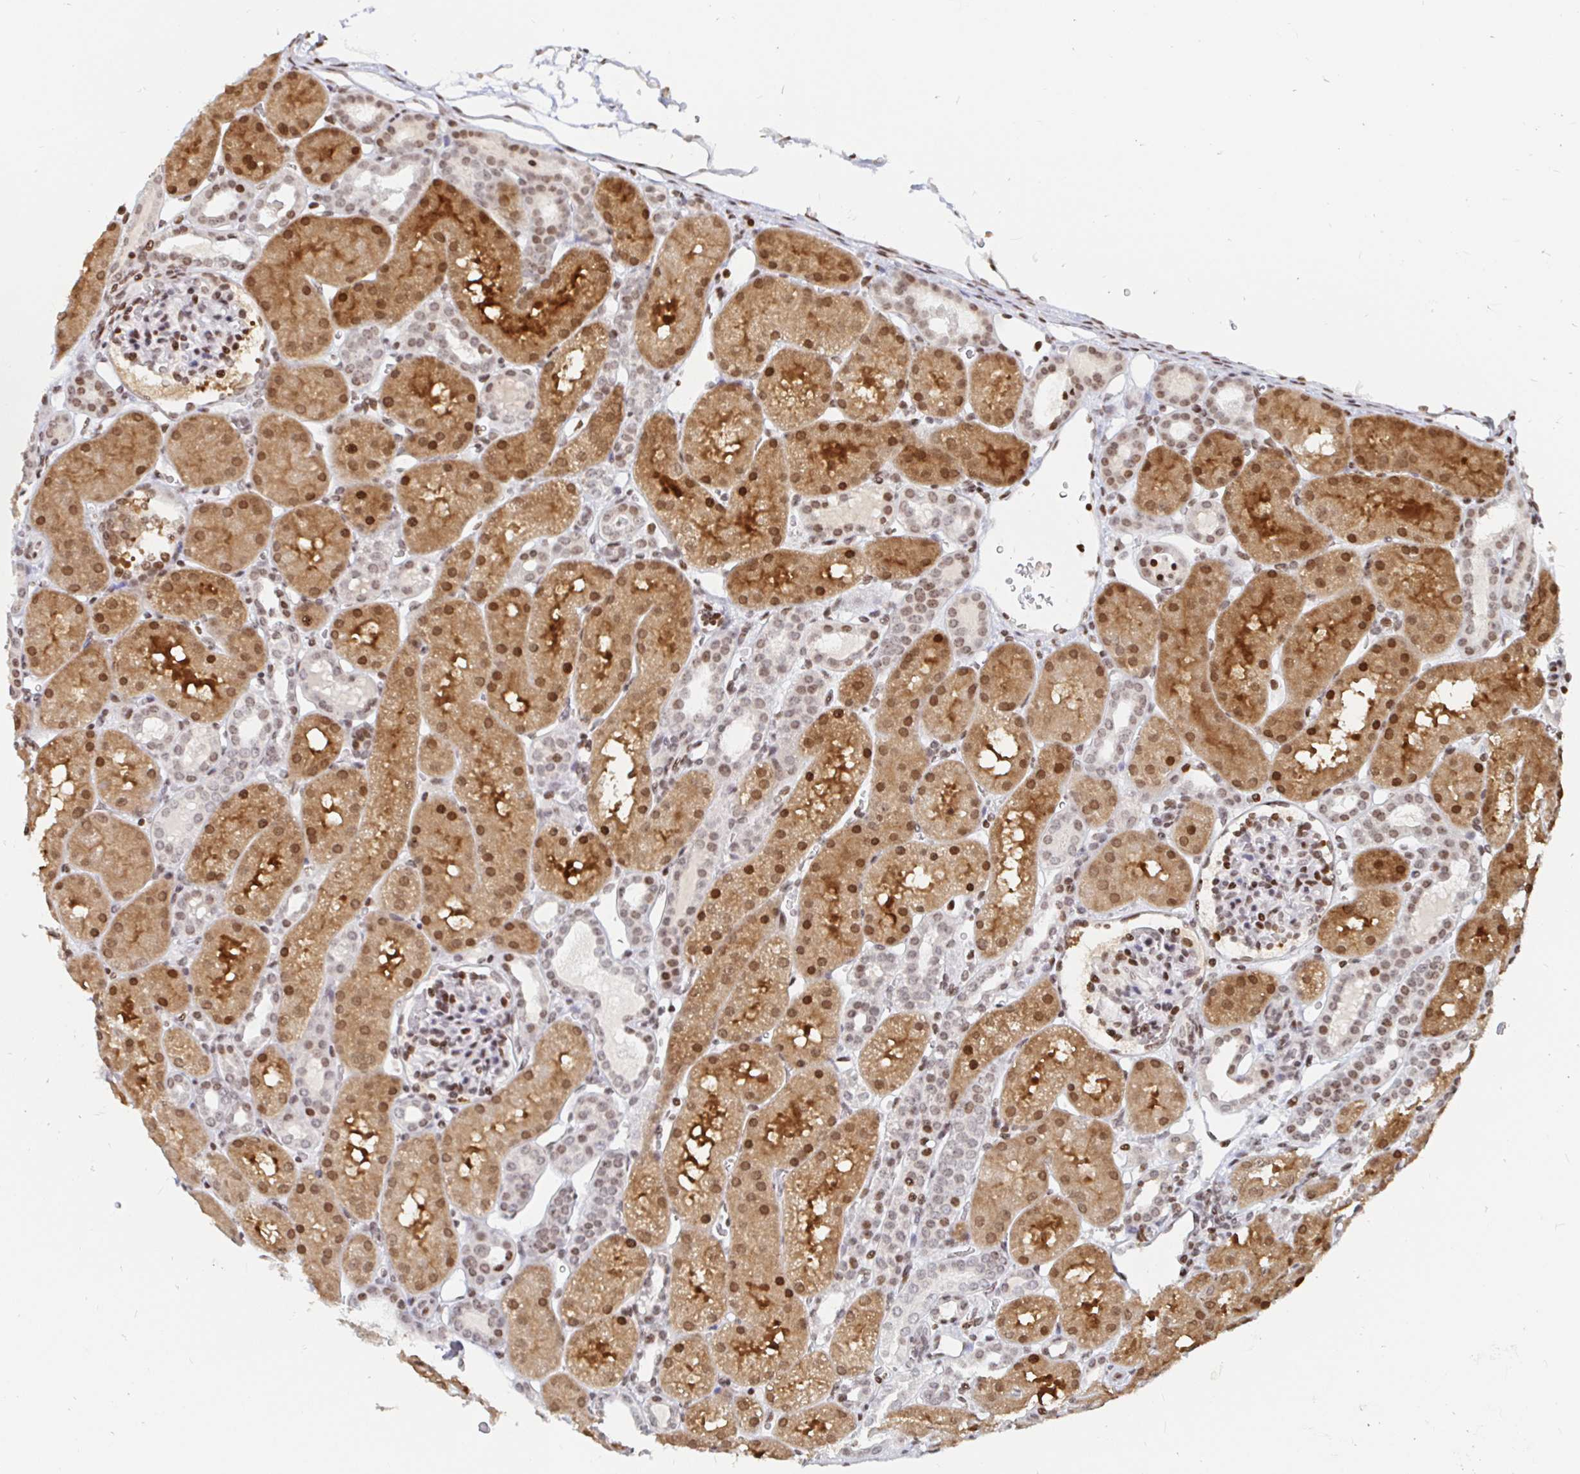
{"staining": {"intensity": "moderate", "quantity": ">75%", "location": "nuclear"}, "tissue": "kidney", "cell_type": "Cells in glomeruli", "image_type": "normal", "snomed": [{"axis": "morphology", "description": "Normal tissue, NOS"}, {"axis": "topography", "description": "Kidney"}], "caption": "Immunohistochemical staining of normal kidney displays medium levels of moderate nuclear staining in about >75% of cells in glomeruli. (Brightfield microscopy of DAB IHC at high magnification).", "gene": "HOXC10", "patient": {"sex": "male", "age": 2}}